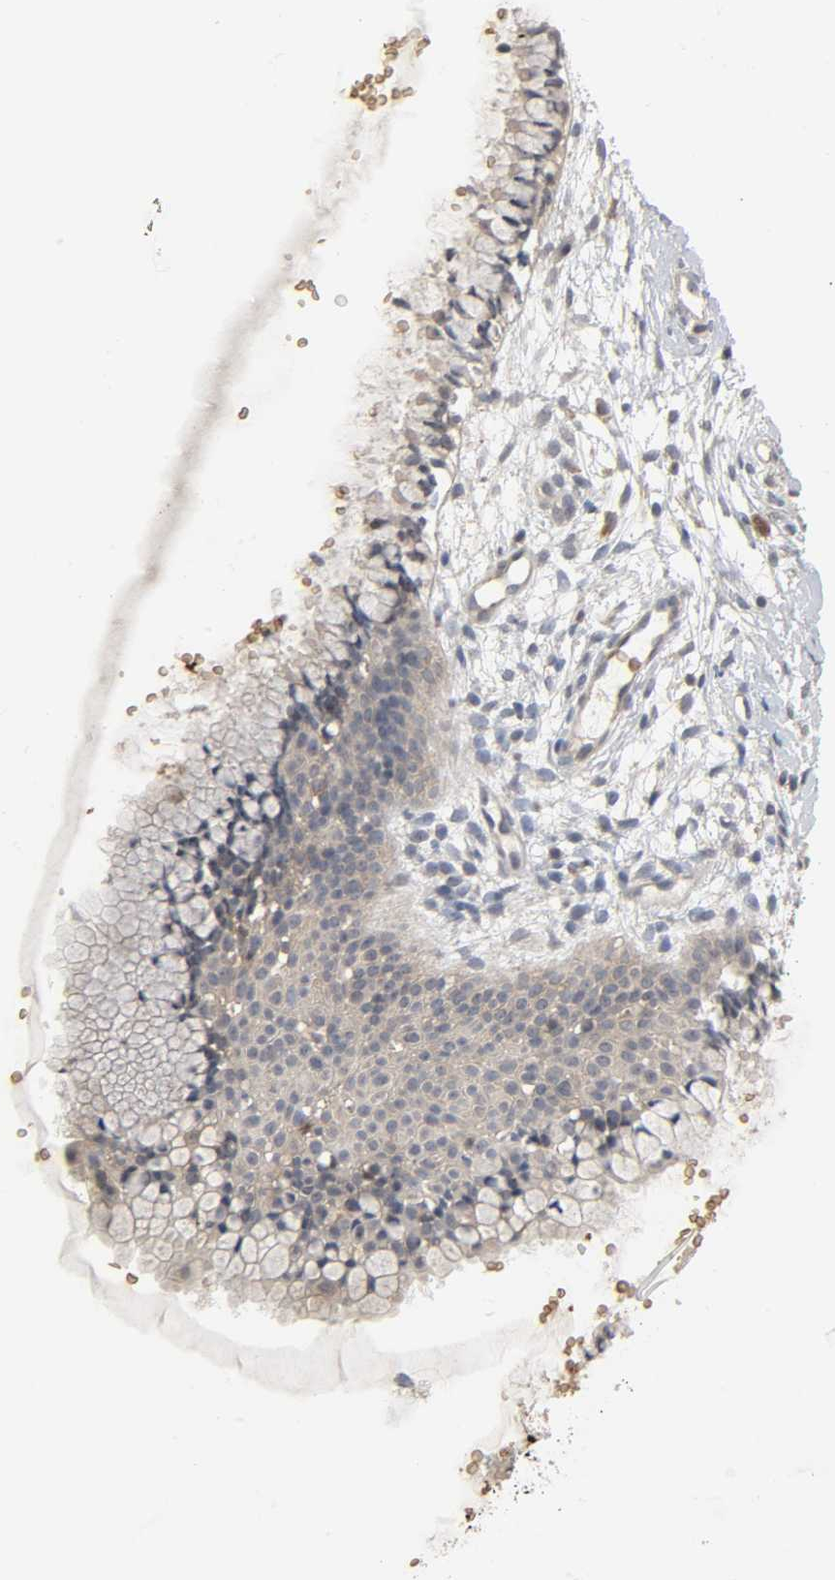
{"staining": {"intensity": "moderate", "quantity": ">75%", "location": "cytoplasmic/membranous"}, "tissue": "cervix", "cell_type": "Glandular cells", "image_type": "normal", "snomed": [{"axis": "morphology", "description": "Normal tissue, NOS"}, {"axis": "topography", "description": "Cervix"}], "caption": "Immunohistochemistry (IHC) of unremarkable human cervix displays medium levels of moderate cytoplasmic/membranous expression in approximately >75% of glandular cells.", "gene": "PLEKHA2", "patient": {"sex": "female", "age": 46}}